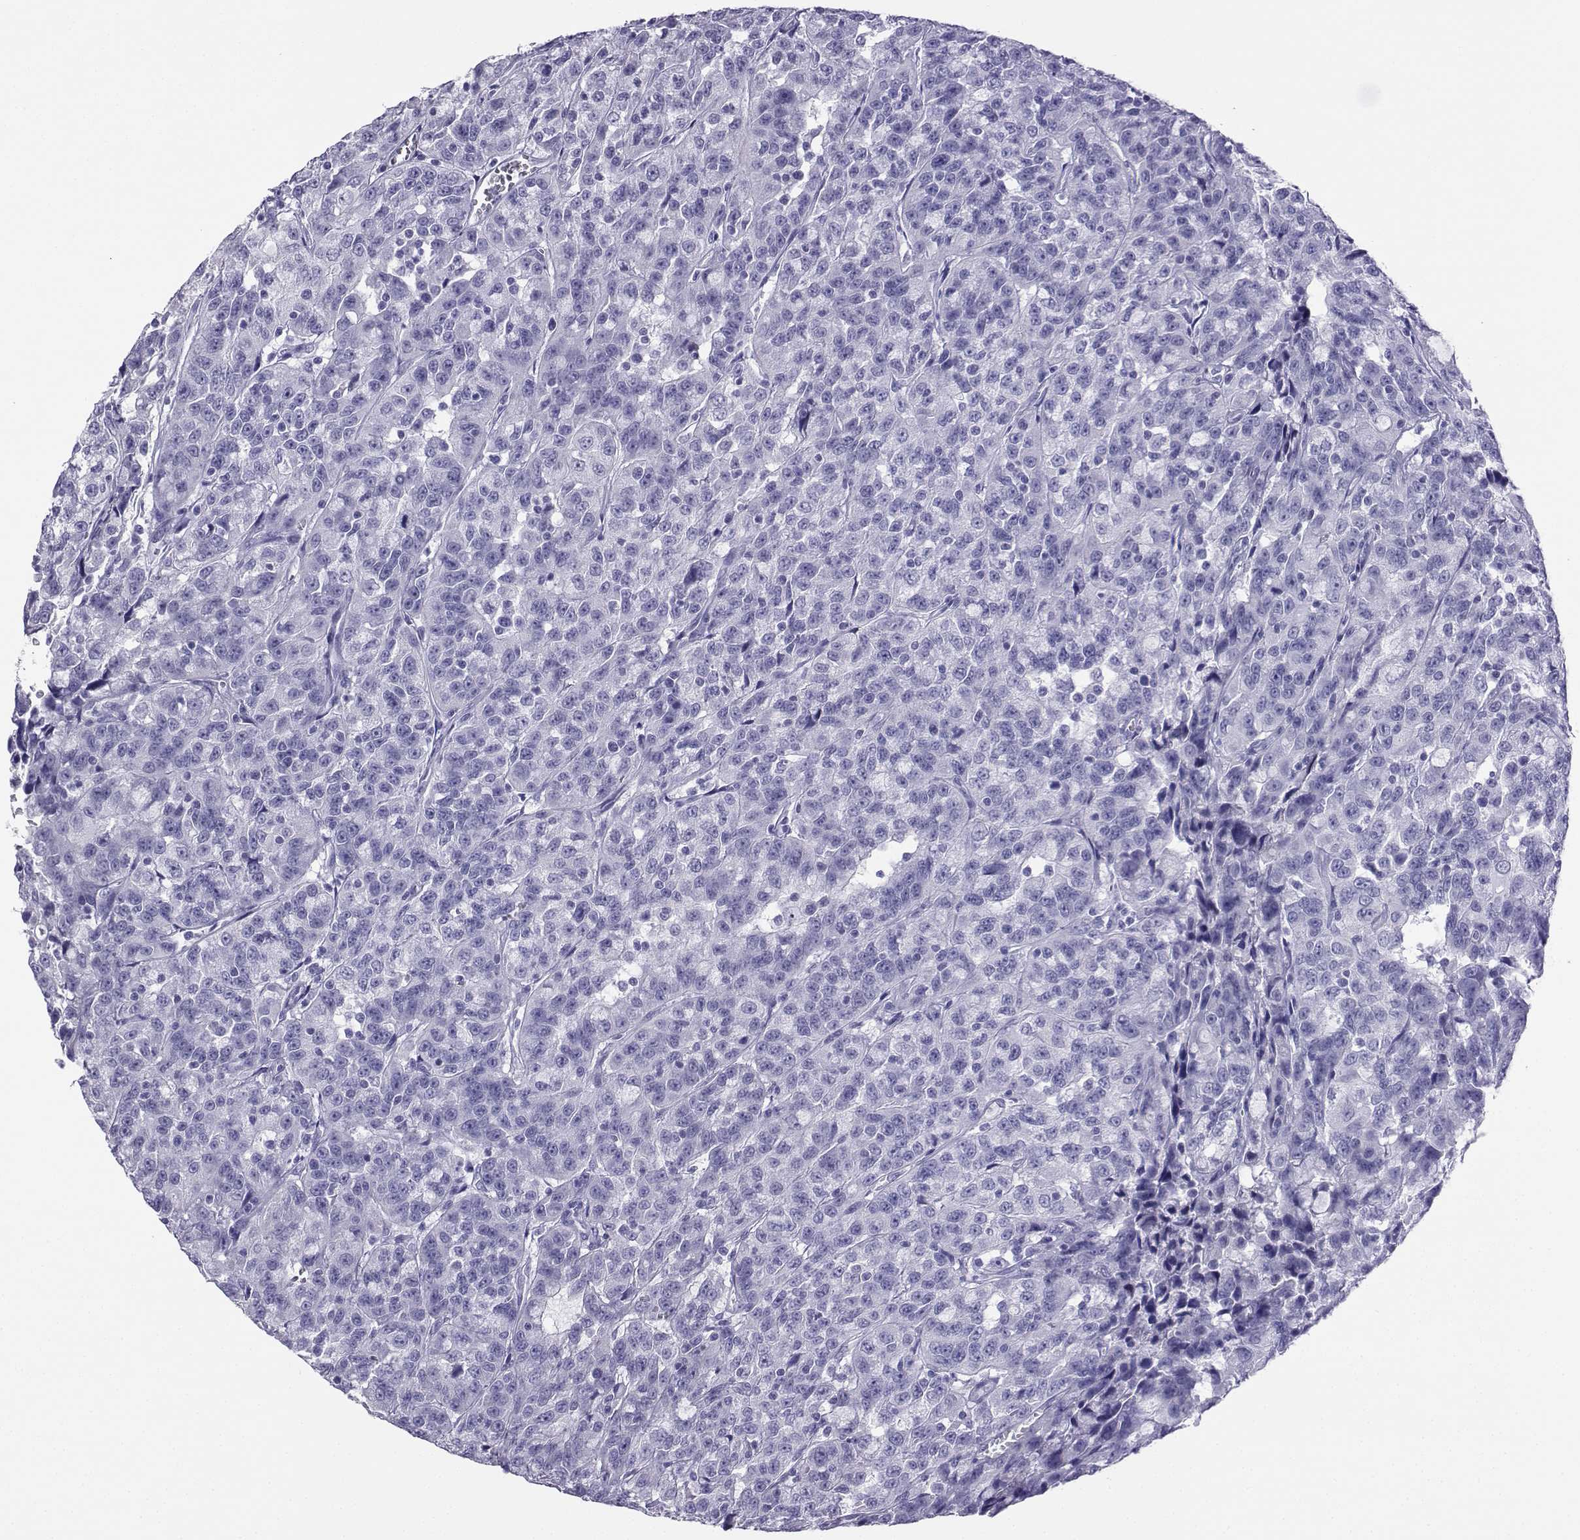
{"staining": {"intensity": "negative", "quantity": "none", "location": "none"}, "tissue": "urothelial cancer", "cell_type": "Tumor cells", "image_type": "cancer", "snomed": [{"axis": "morphology", "description": "Urothelial carcinoma, NOS"}, {"axis": "morphology", "description": "Urothelial carcinoma, High grade"}, {"axis": "topography", "description": "Urinary bladder"}], "caption": "This is a micrograph of immunohistochemistry (IHC) staining of urothelial carcinoma (high-grade), which shows no staining in tumor cells.", "gene": "LORICRIN", "patient": {"sex": "female", "age": 73}}